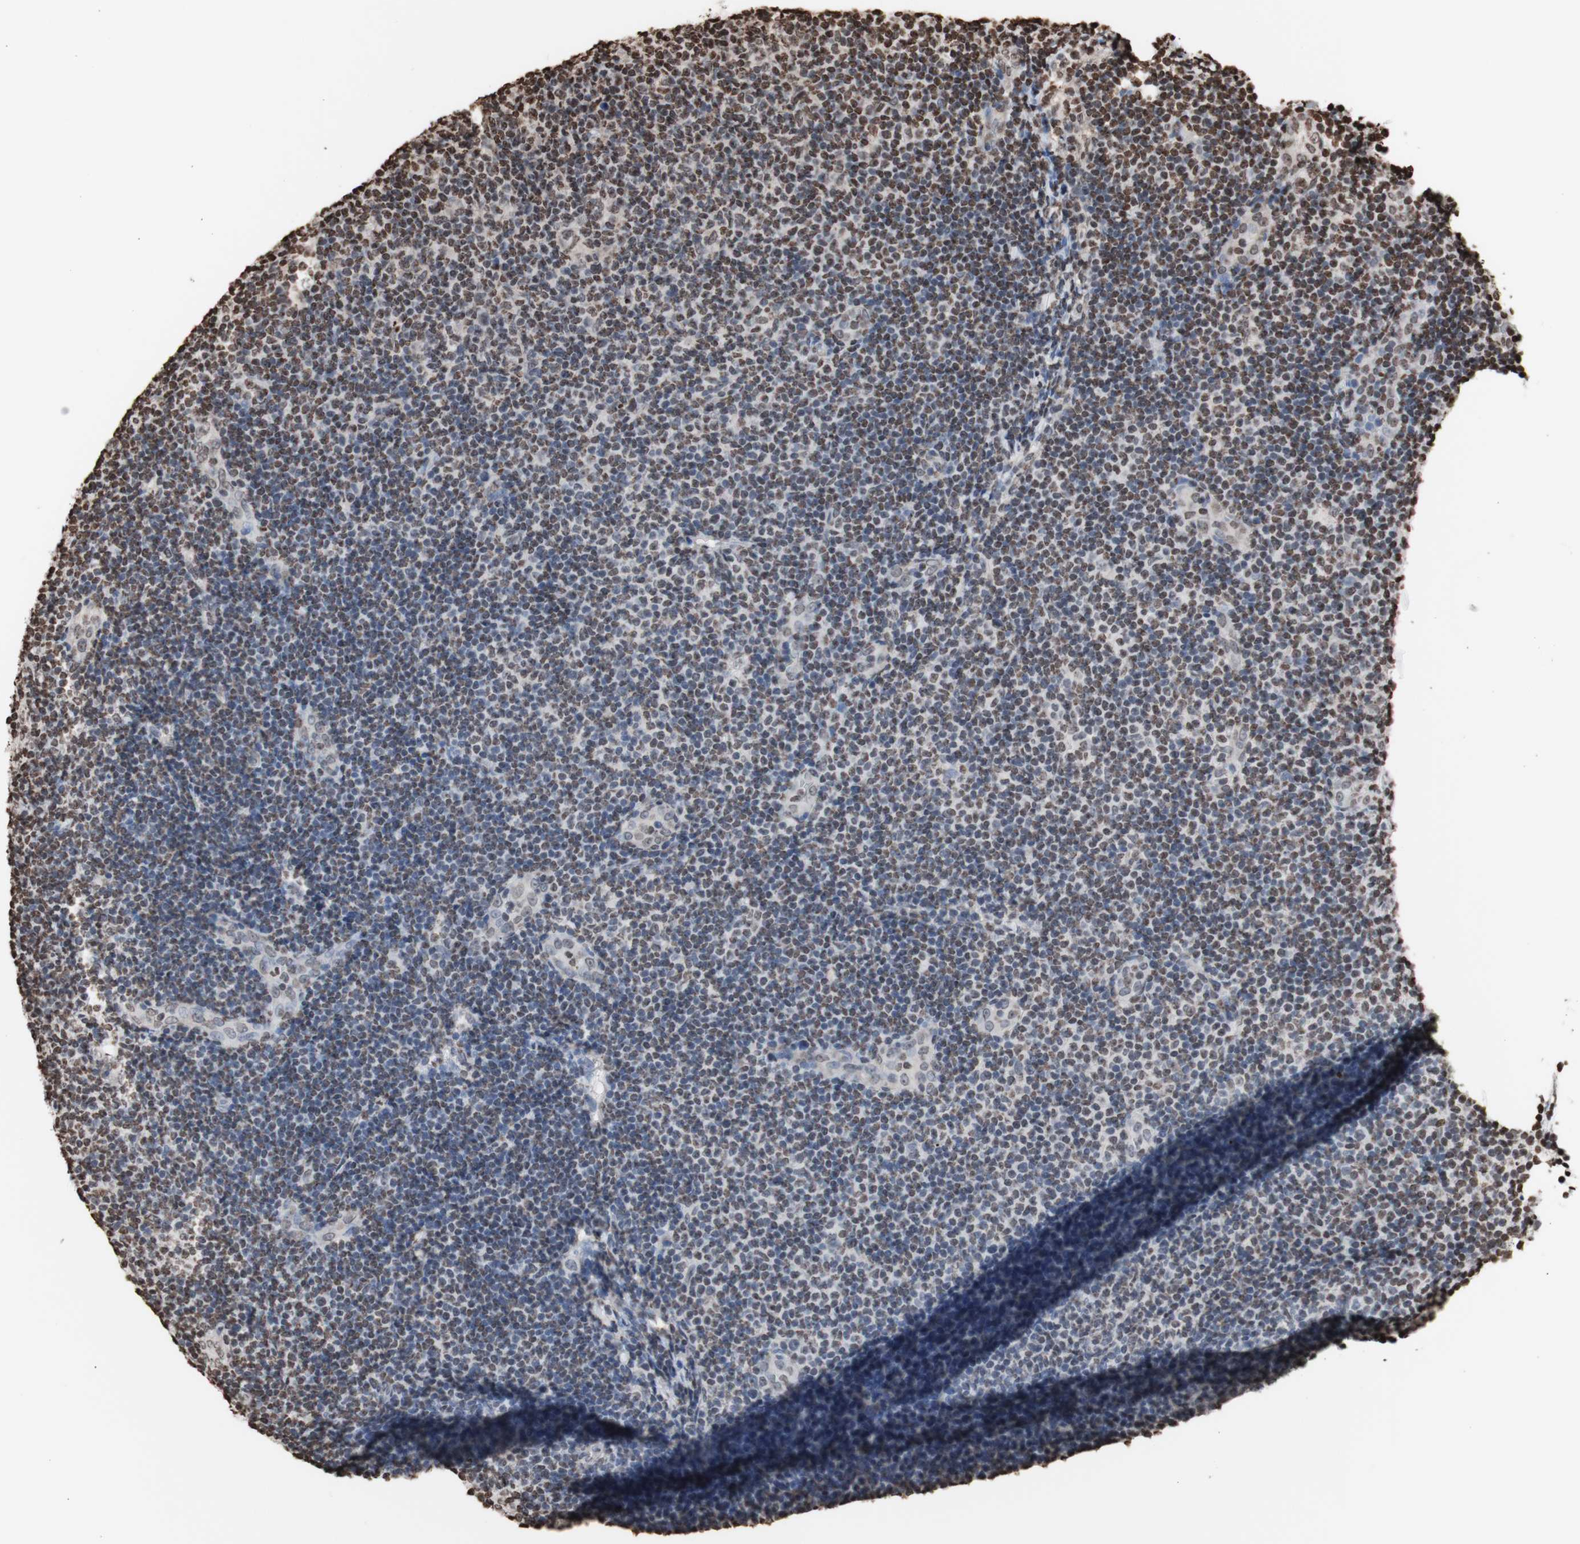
{"staining": {"intensity": "moderate", "quantity": "25%-75%", "location": "nuclear"}, "tissue": "lymphoma", "cell_type": "Tumor cells", "image_type": "cancer", "snomed": [{"axis": "morphology", "description": "Malignant lymphoma, non-Hodgkin's type, Low grade"}, {"axis": "topography", "description": "Lymph node"}], "caption": "Protein analysis of lymphoma tissue demonstrates moderate nuclear expression in approximately 25%-75% of tumor cells. The protein is shown in brown color, while the nuclei are stained blue.", "gene": "SNAI2", "patient": {"sex": "male", "age": 83}}